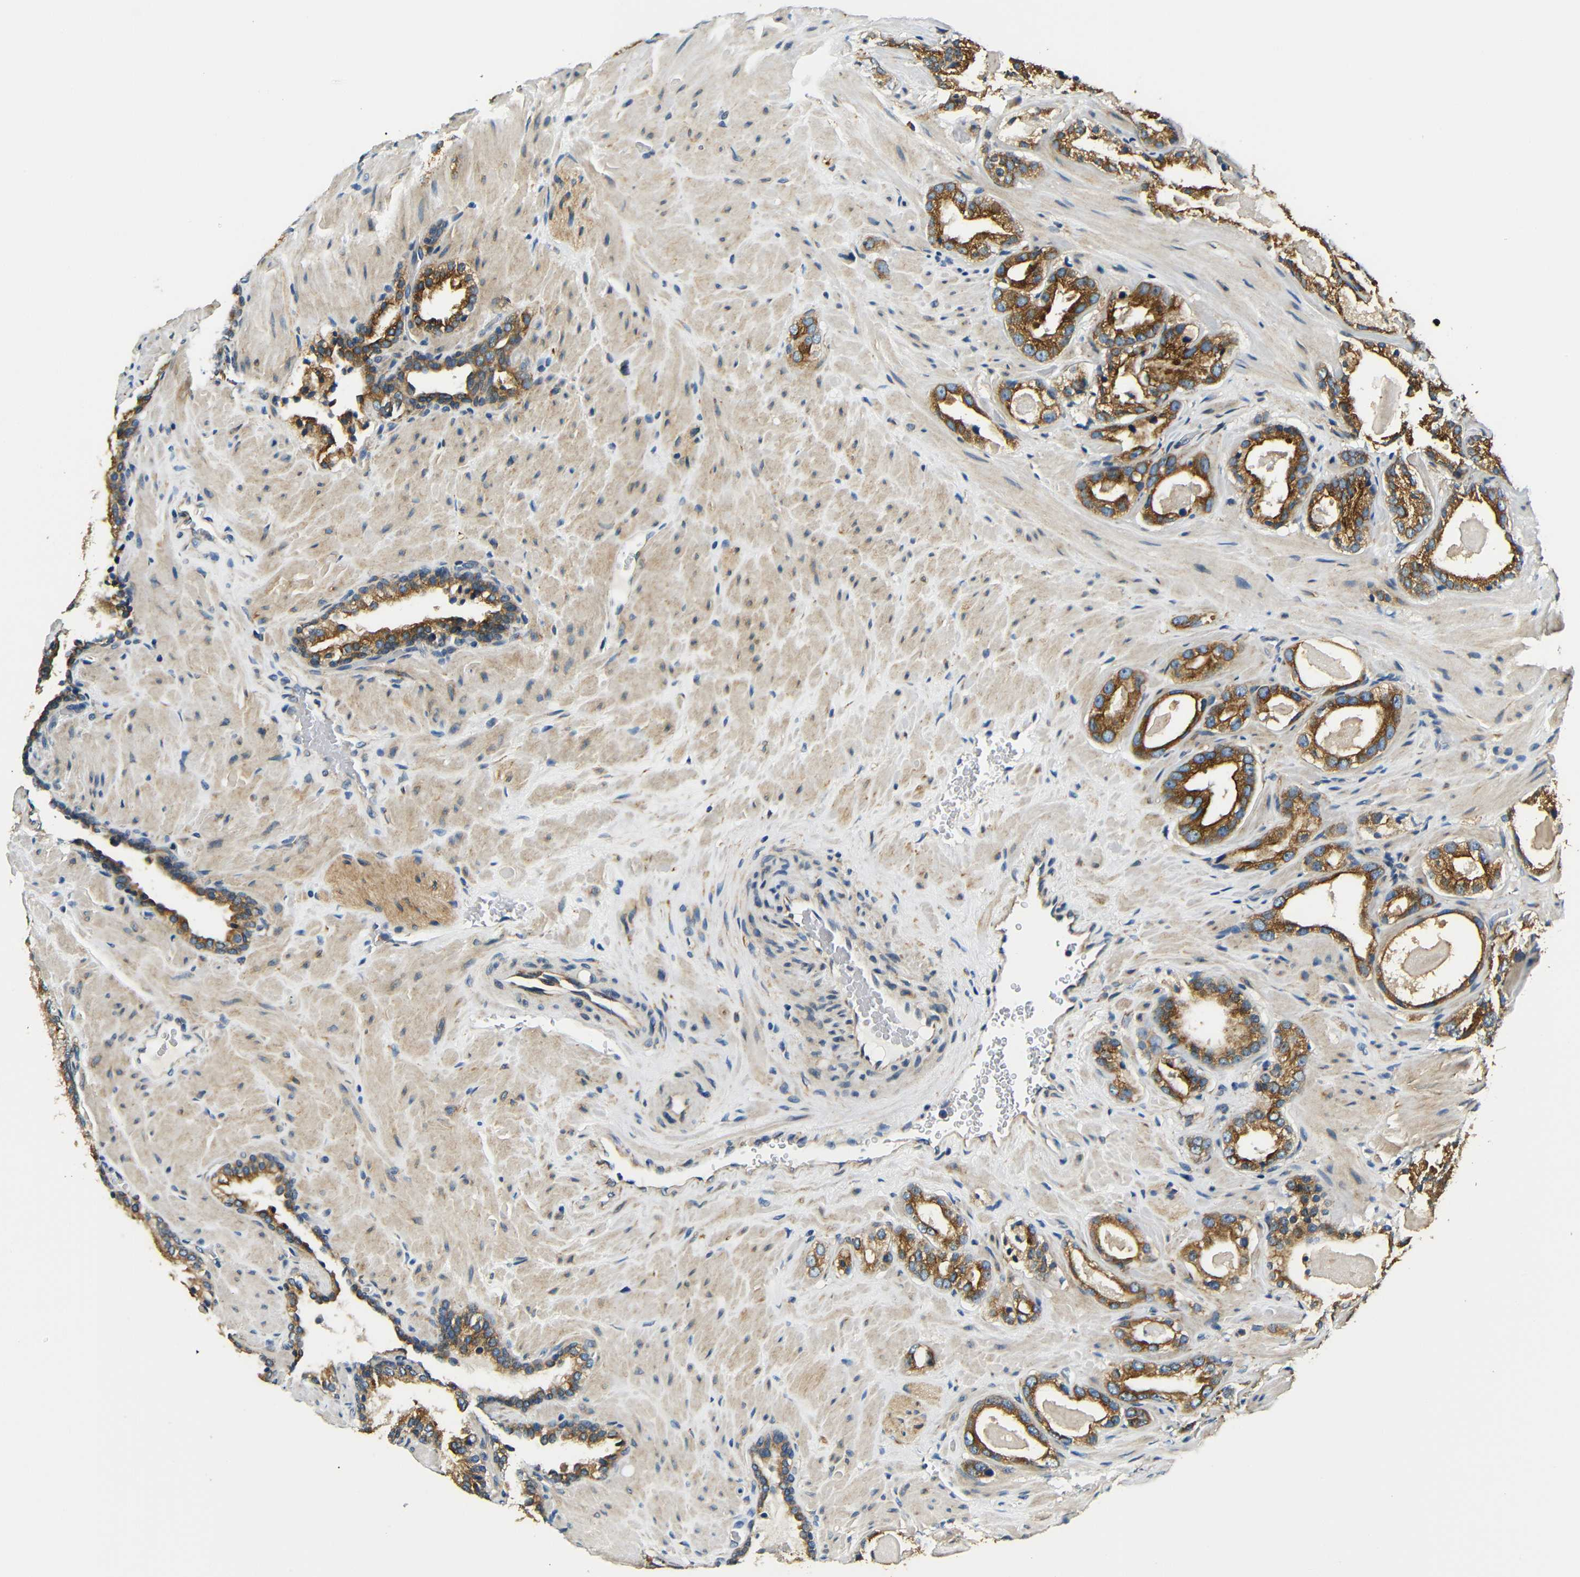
{"staining": {"intensity": "strong", "quantity": ">75%", "location": "cytoplasmic/membranous"}, "tissue": "prostate cancer", "cell_type": "Tumor cells", "image_type": "cancer", "snomed": [{"axis": "morphology", "description": "Adenocarcinoma, High grade"}, {"axis": "topography", "description": "Prostate"}], "caption": "Brown immunohistochemical staining in human adenocarcinoma (high-grade) (prostate) displays strong cytoplasmic/membranous positivity in approximately >75% of tumor cells.", "gene": "VAPB", "patient": {"sex": "male", "age": 64}}